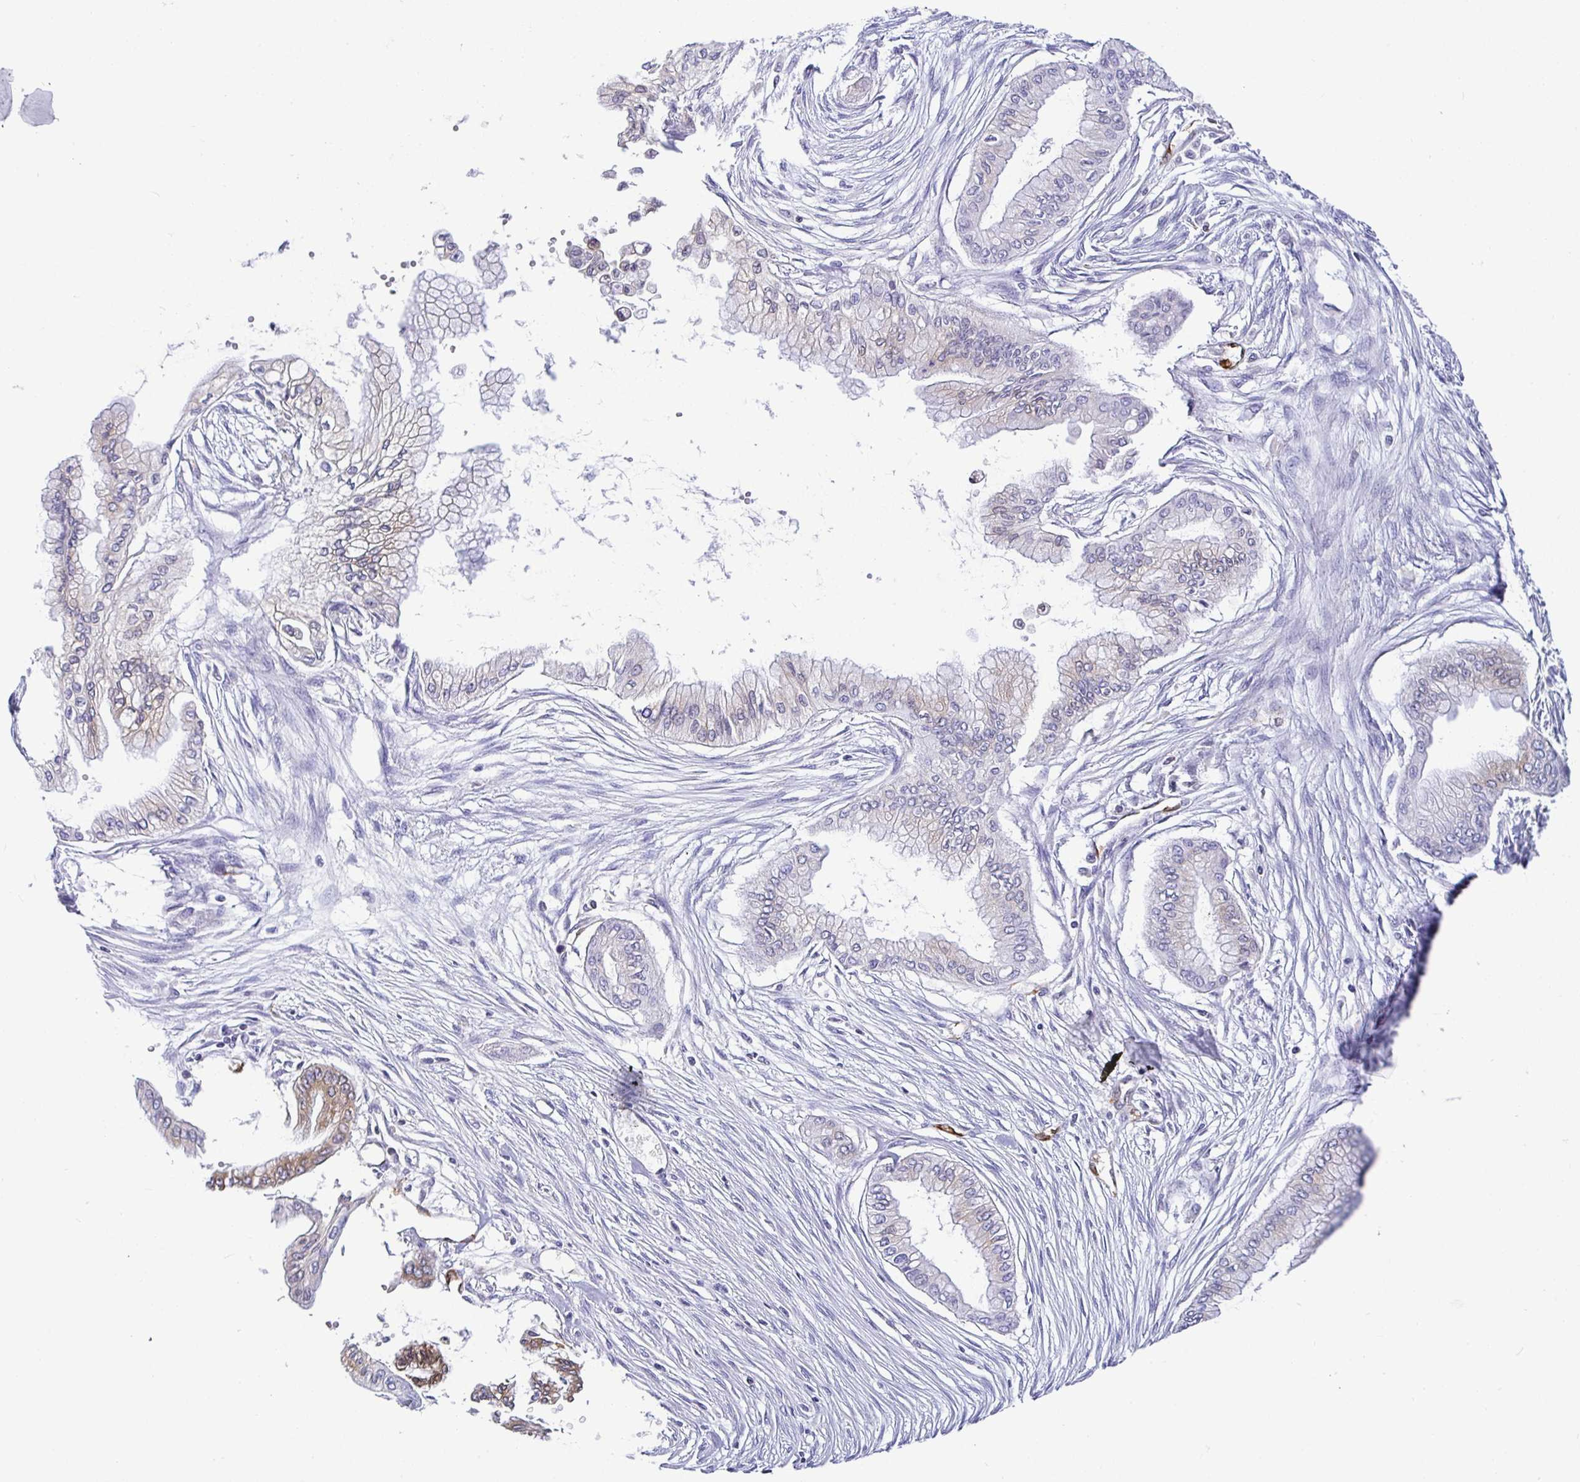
{"staining": {"intensity": "moderate", "quantity": "25%-75%", "location": "cytoplasmic/membranous"}, "tissue": "pancreatic cancer", "cell_type": "Tumor cells", "image_type": "cancer", "snomed": [{"axis": "morphology", "description": "Adenocarcinoma, NOS"}, {"axis": "topography", "description": "Pancreas"}], "caption": "Pancreatic cancer stained for a protein (brown) reveals moderate cytoplasmic/membranous positive staining in about 25%-75% of tumor cells.", "gene": "TP53I11", "patient": {"sex": "female", "age": 68}}